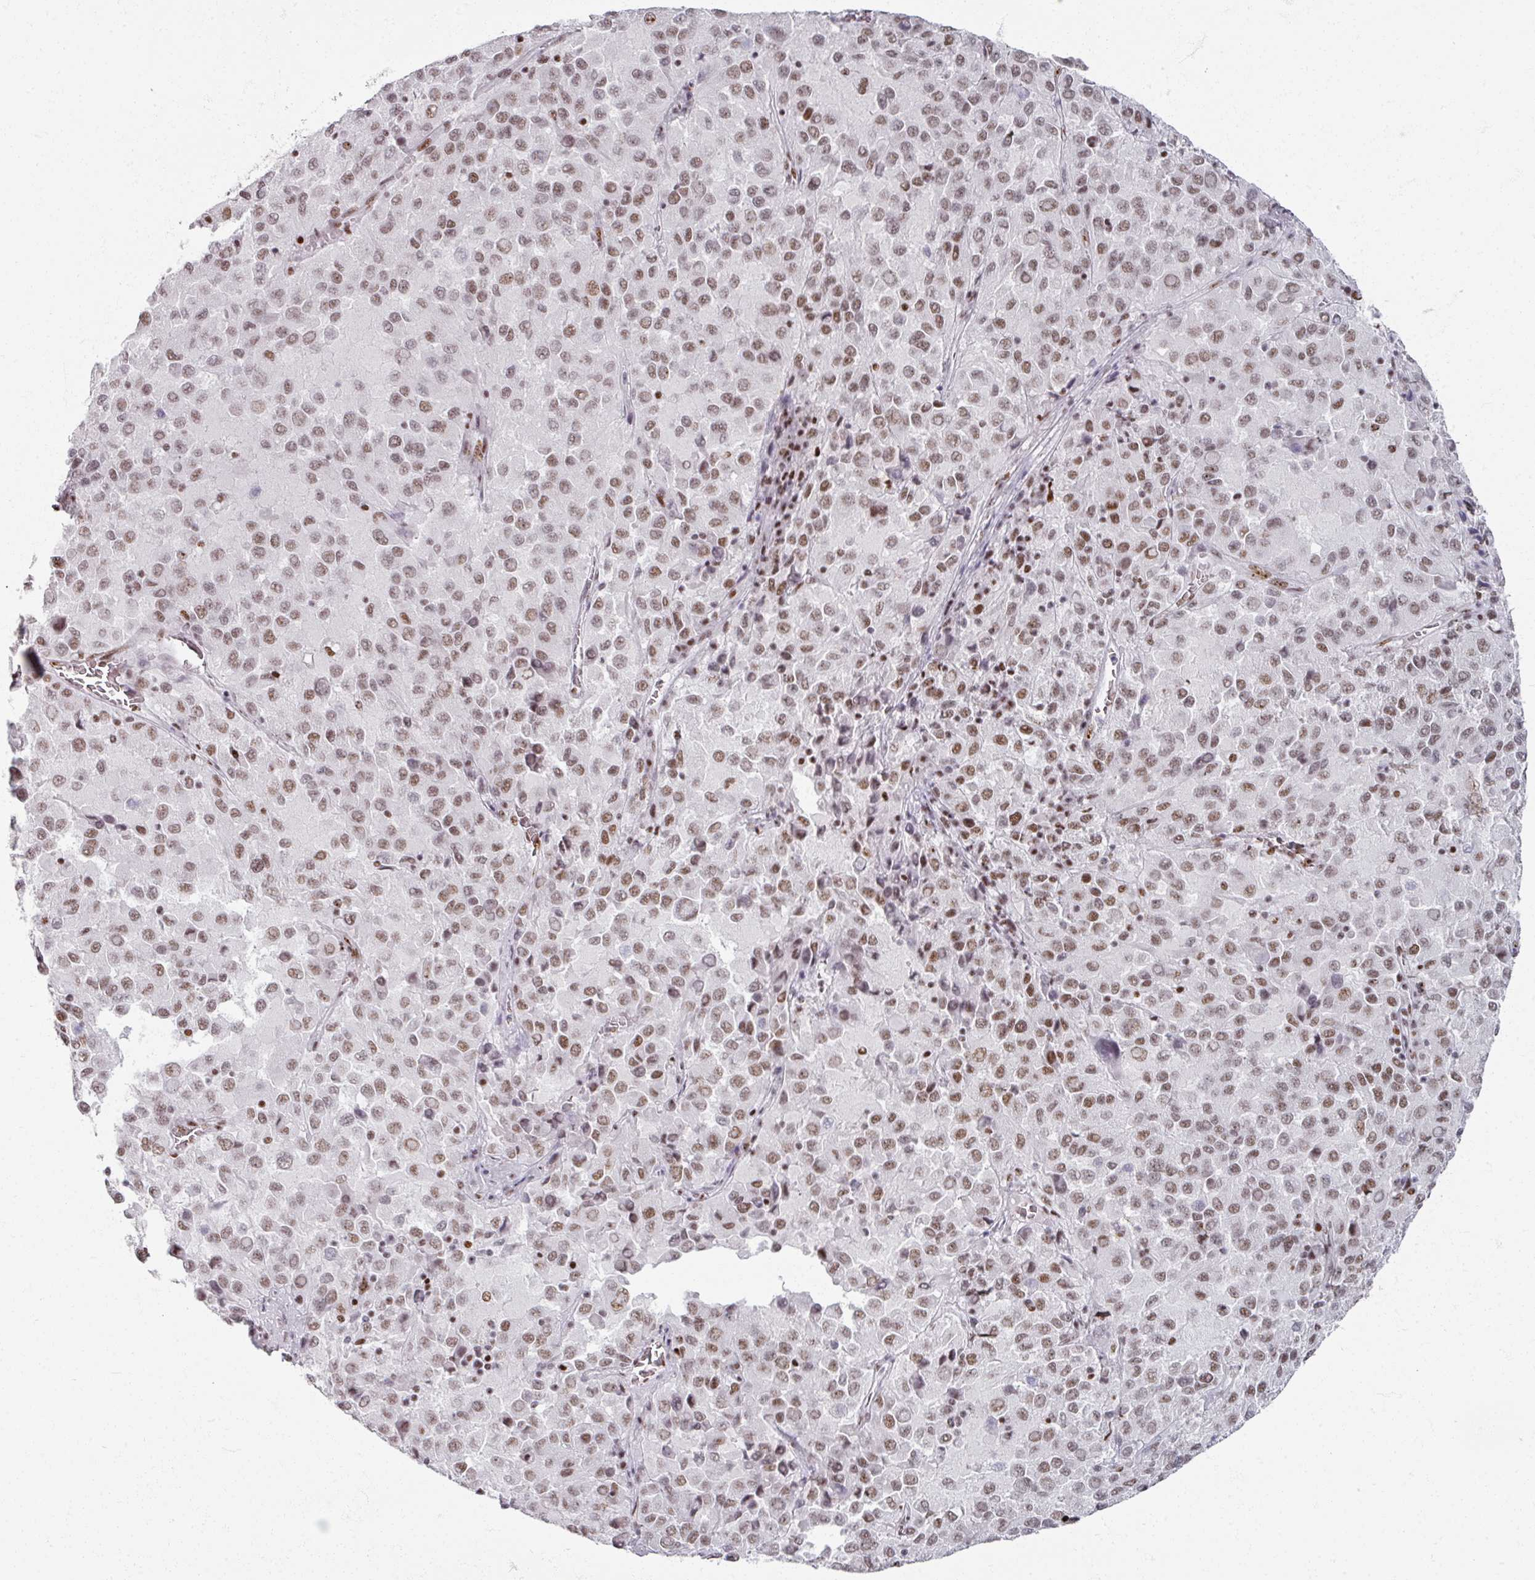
{"staining": {"intensity": "moderate", "quantity": ">75%", "location": "nuclear"}, "tissue": "melanoma", "cell_type": "Tumor cells", "image_type": "cancer", "snomed": [{"axis": "morphology", "description": "Malignant melanoma, Metastatic site"}, {"axis": "topography", "description": "Lung"}], "caption": "DAB (3,3'-diaminobenzidine) immunohistochemical staining of human melanoma exhibits moderate nuclear protein staining in about >75% of tumor cells.", "gene": "ADAR", "patient": {"sex": "male", "age": 64}}